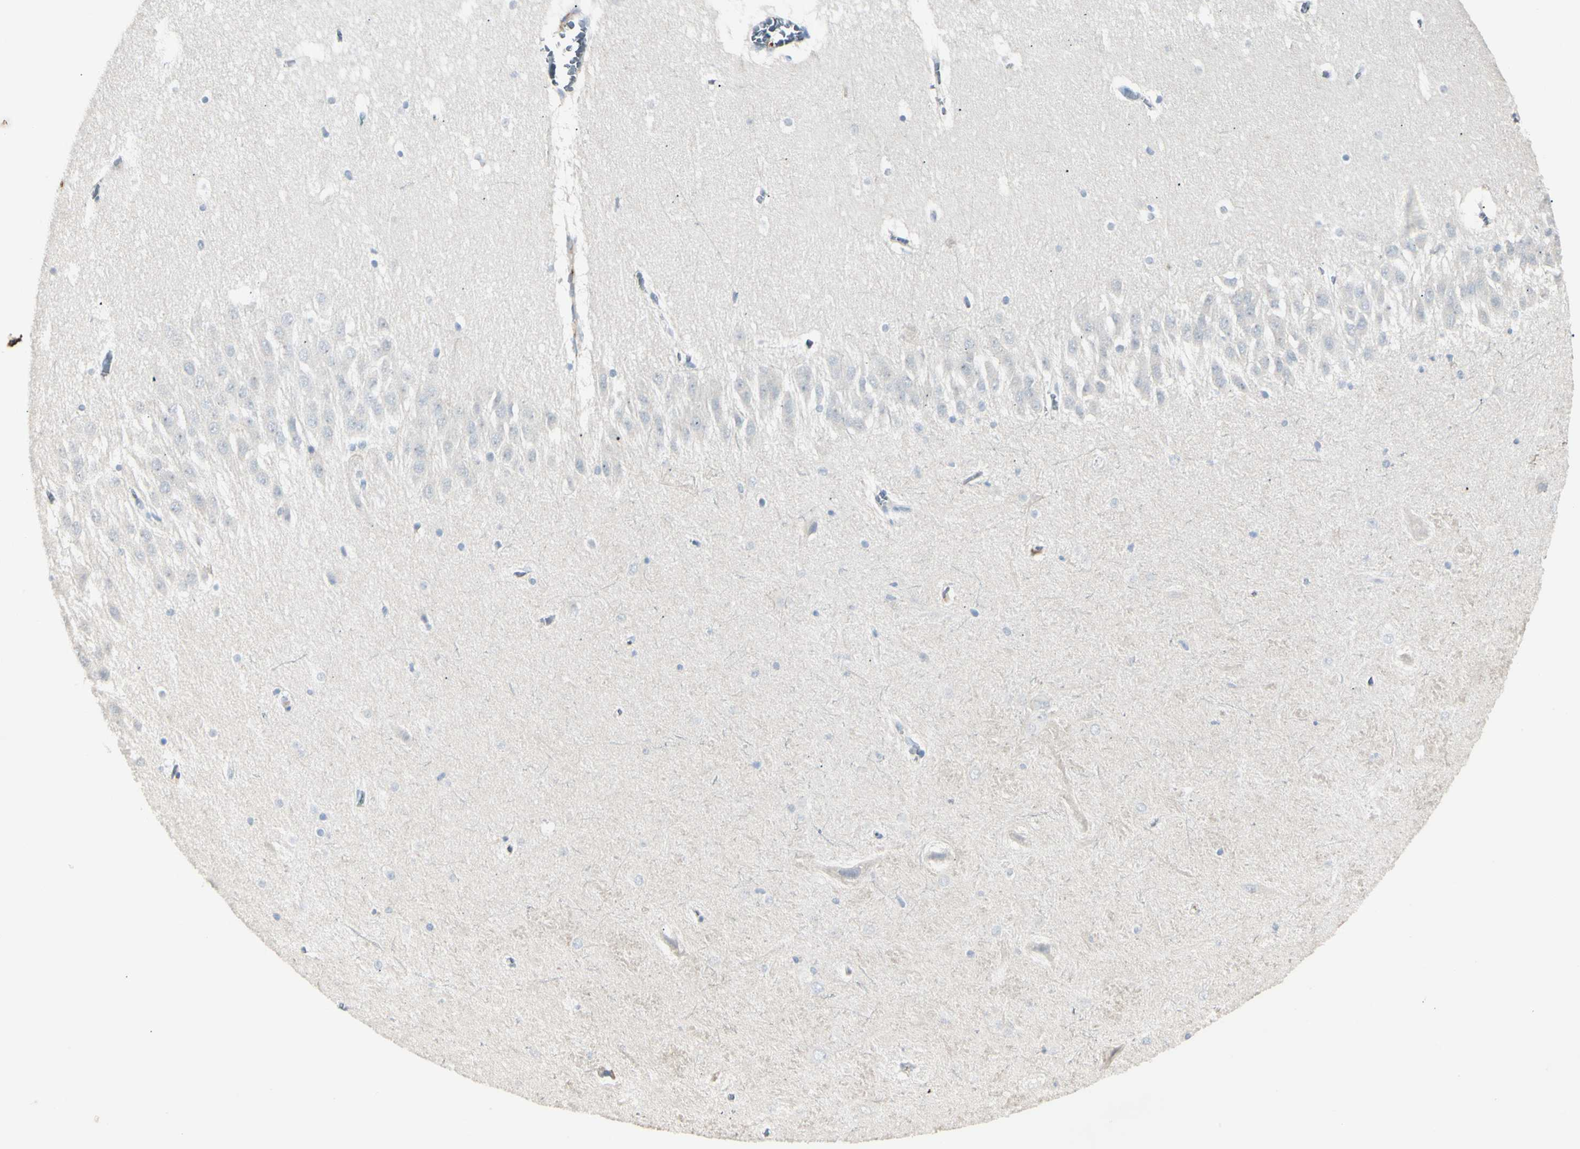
{"staining": {"intensity": "negative", "quantity": "none", "location": "none"}, "tissue": "hippocampus", "cell_type": "Glial cells", "image_type": "normal", "snomed": [{"axis": "morphology", "description": "Normal tissue, NOS"}, {"axis": "topography", "description": "Hippocampus"}], "caption": "IHC photomicrograph of benign hippocampus: human hippocampus stained with DAB demonstrates no significant protein expression in glial cells.", "gene": "SKIL", "patient": {"sex": "male", "age": 45}}